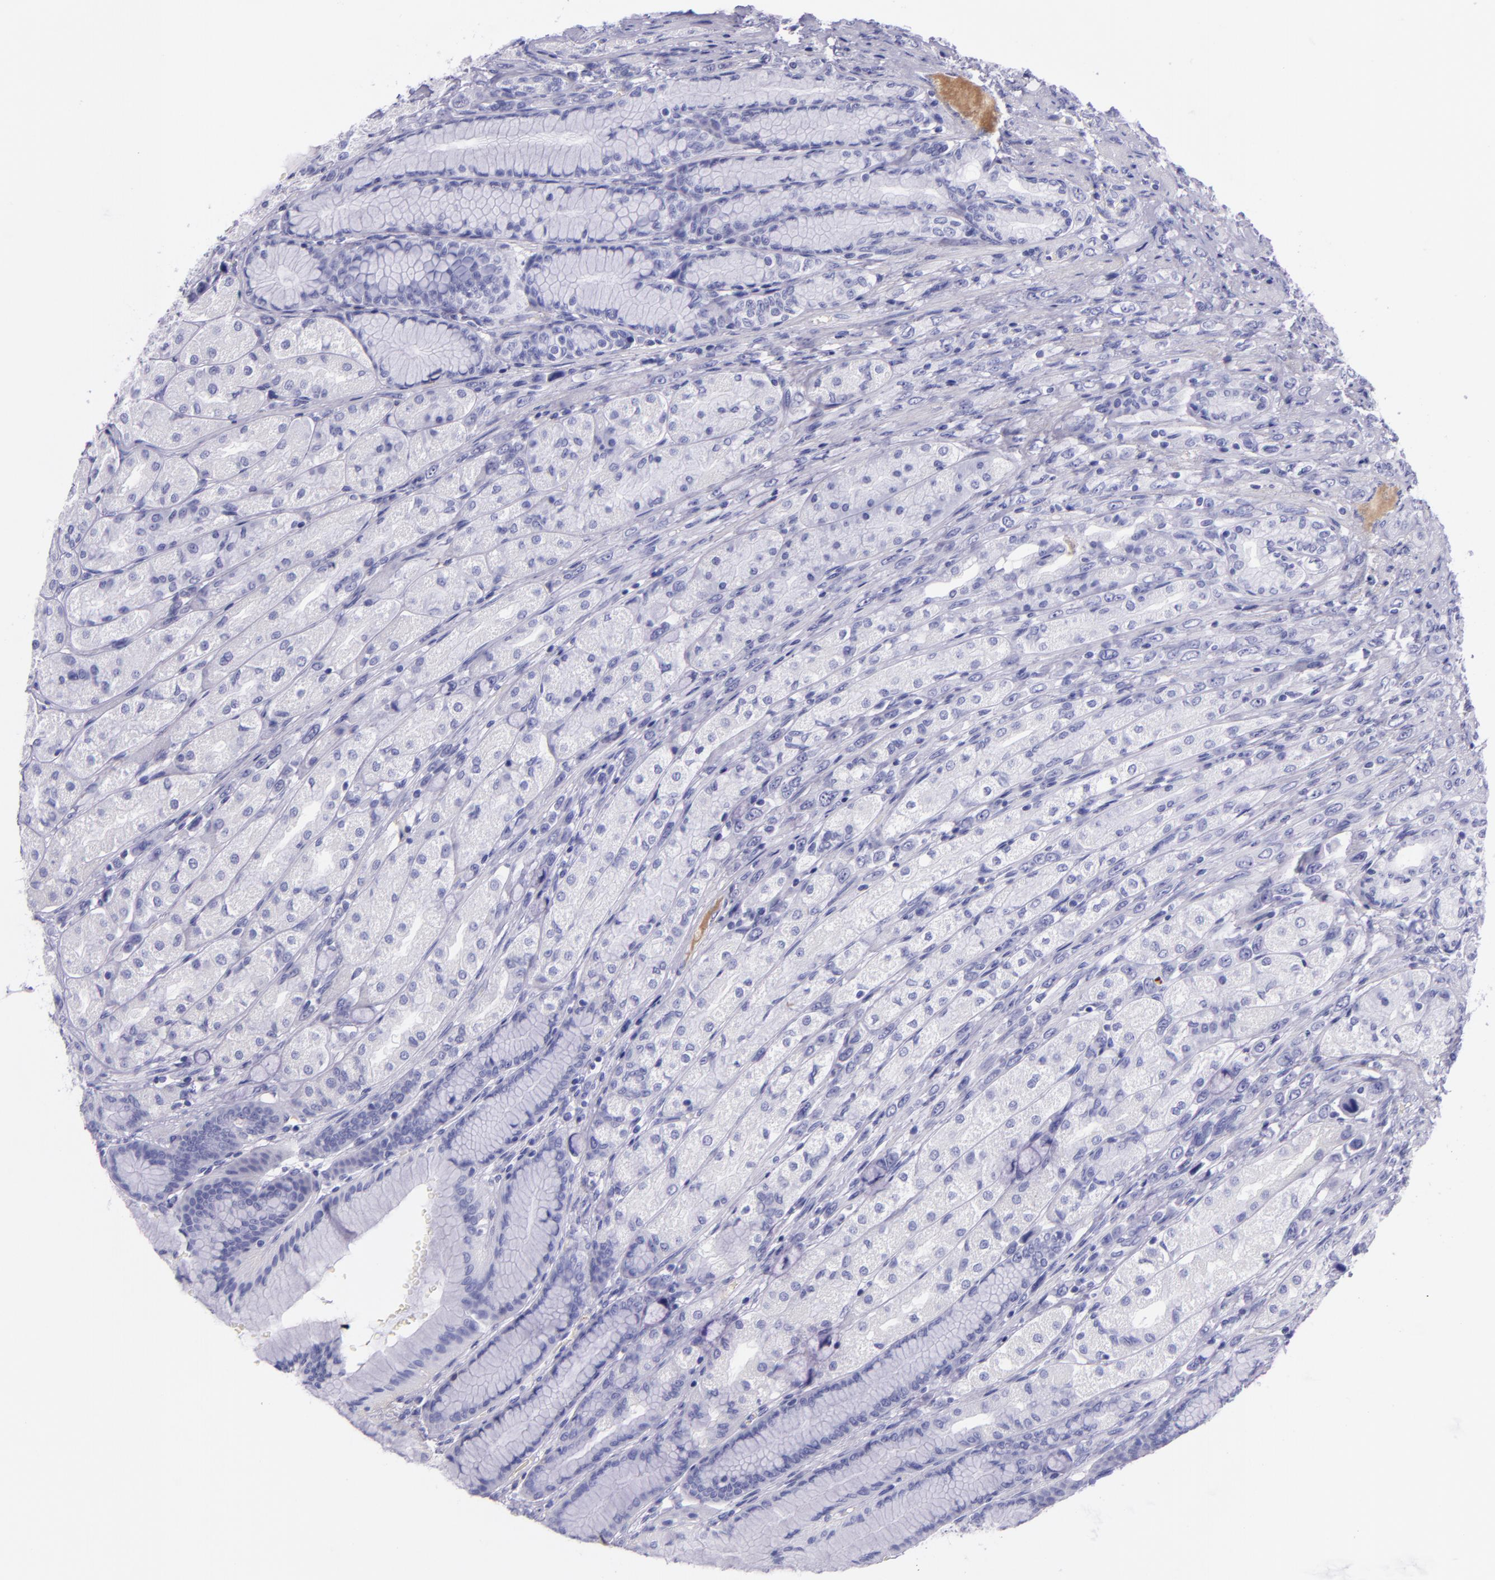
{"staining": {"intensity": "negative", "quantity": "none", "location": "none"}, "tissue": "stomach", "cell_type": "Glandular cells", "image_type": "normal", "snomed": [{"axis": "morphology", "description": "Normal tissue, NOS"}, {"axis": "morphology", "description": "Adenocarcinoma, NOS"}, {"axis": "topography", "description": "Stomach"}, {"axis": "topography", "description": "Stomach, lower"}], "caption": "An immunohistochemistry photomicrograph of unremarkable stomach is shown. There is no staining in glandular cells of stomach.", "gene": "KNG1", "patient": {"sex": "female", "age": 65}}